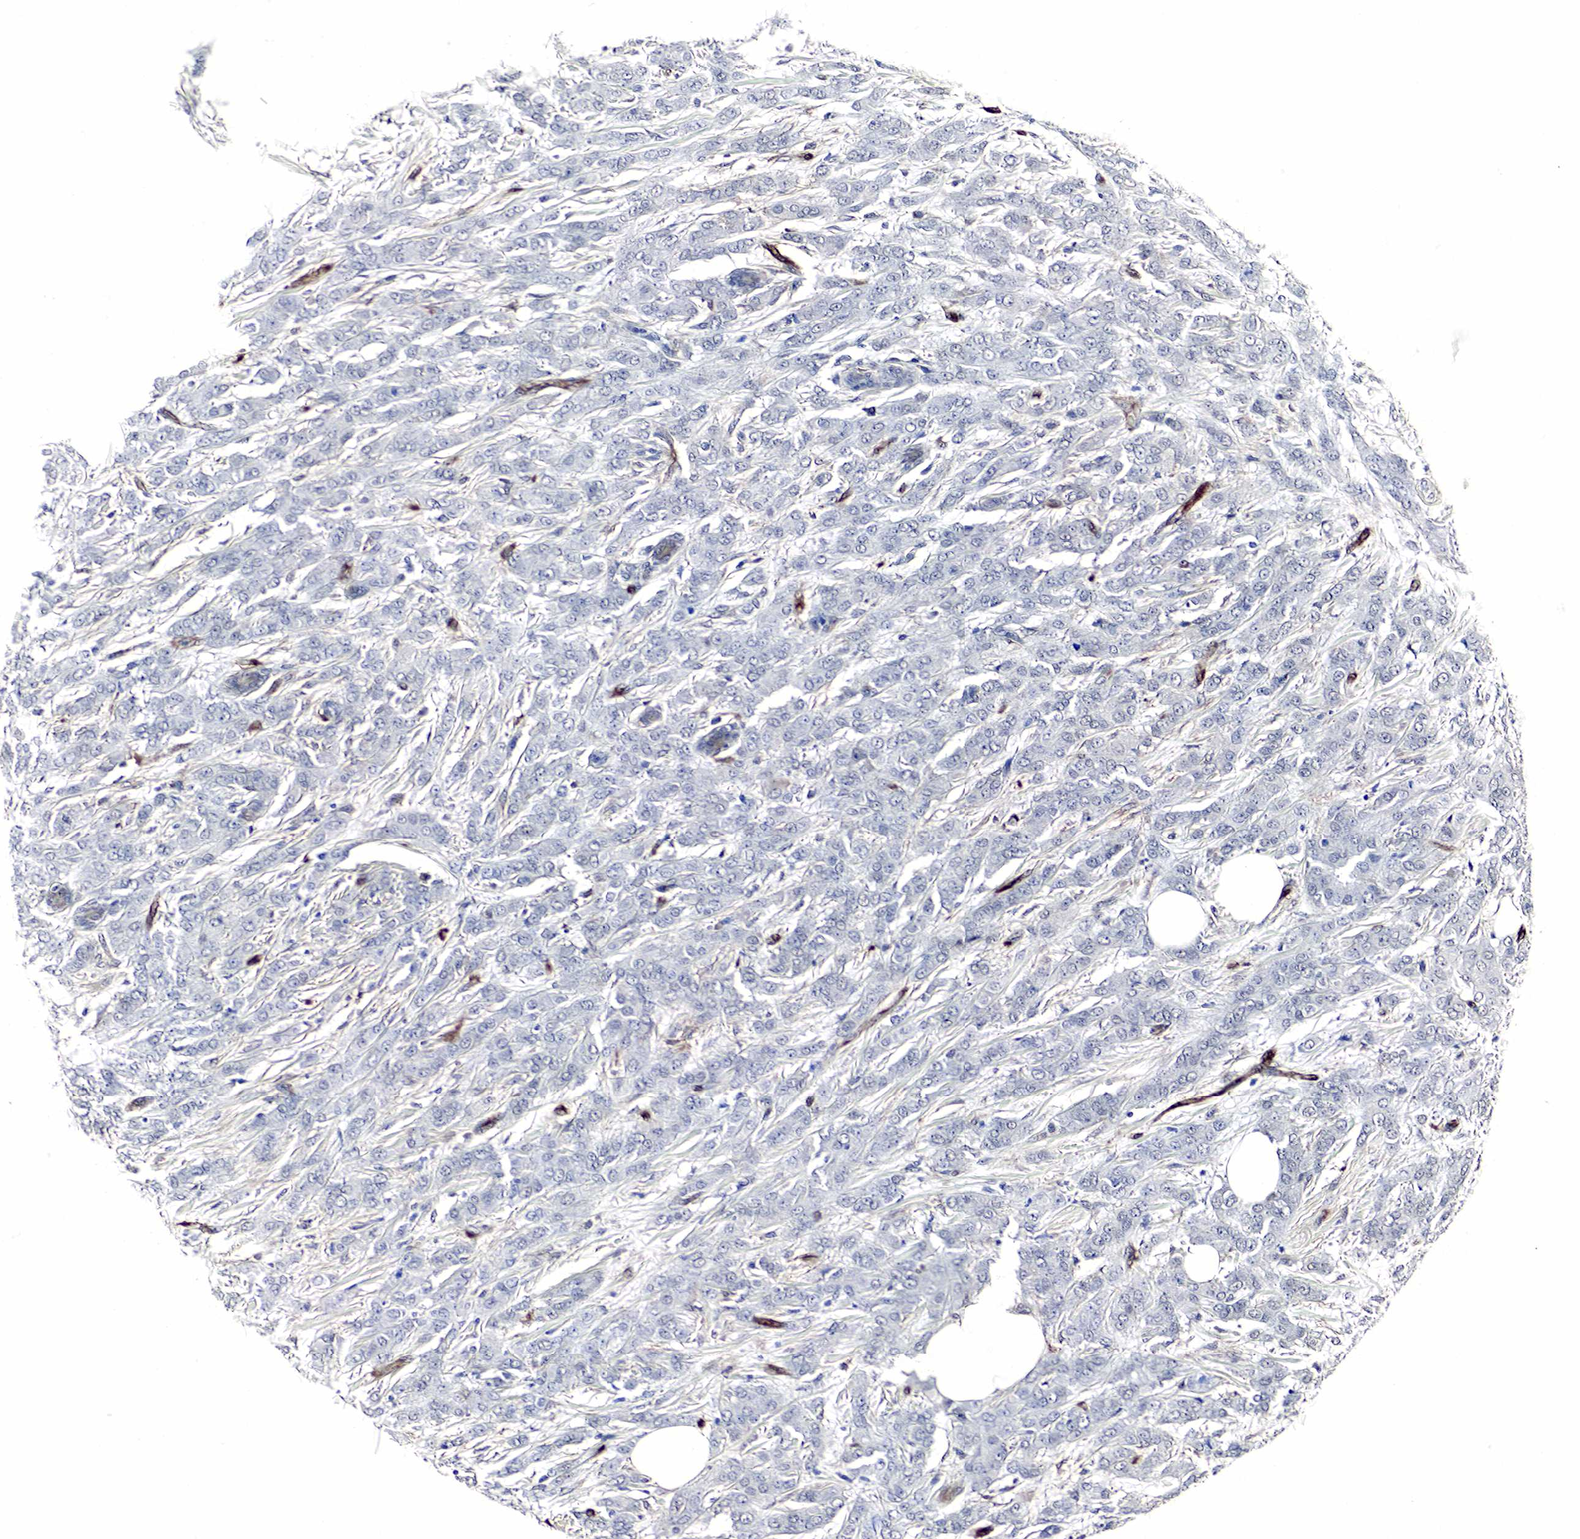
{"staining": {"intensity": "negative", "quantity": "none", "location": "none"}, "tissue": "breast cancer", "cell_type": "Tumor cells", "image_type": "cancer", "snomed": [{"axis": "morphology", "description": "Duct carcinoma"}, {"axis": "topography", "description": "Breast"}], "caption": "Micrograph shows no significant protein positivity in tumor cells of infiltrating ductal carcinoma (breast).", "gene": "SPIN1", "patient": {"sex": "female", "age": 53}}